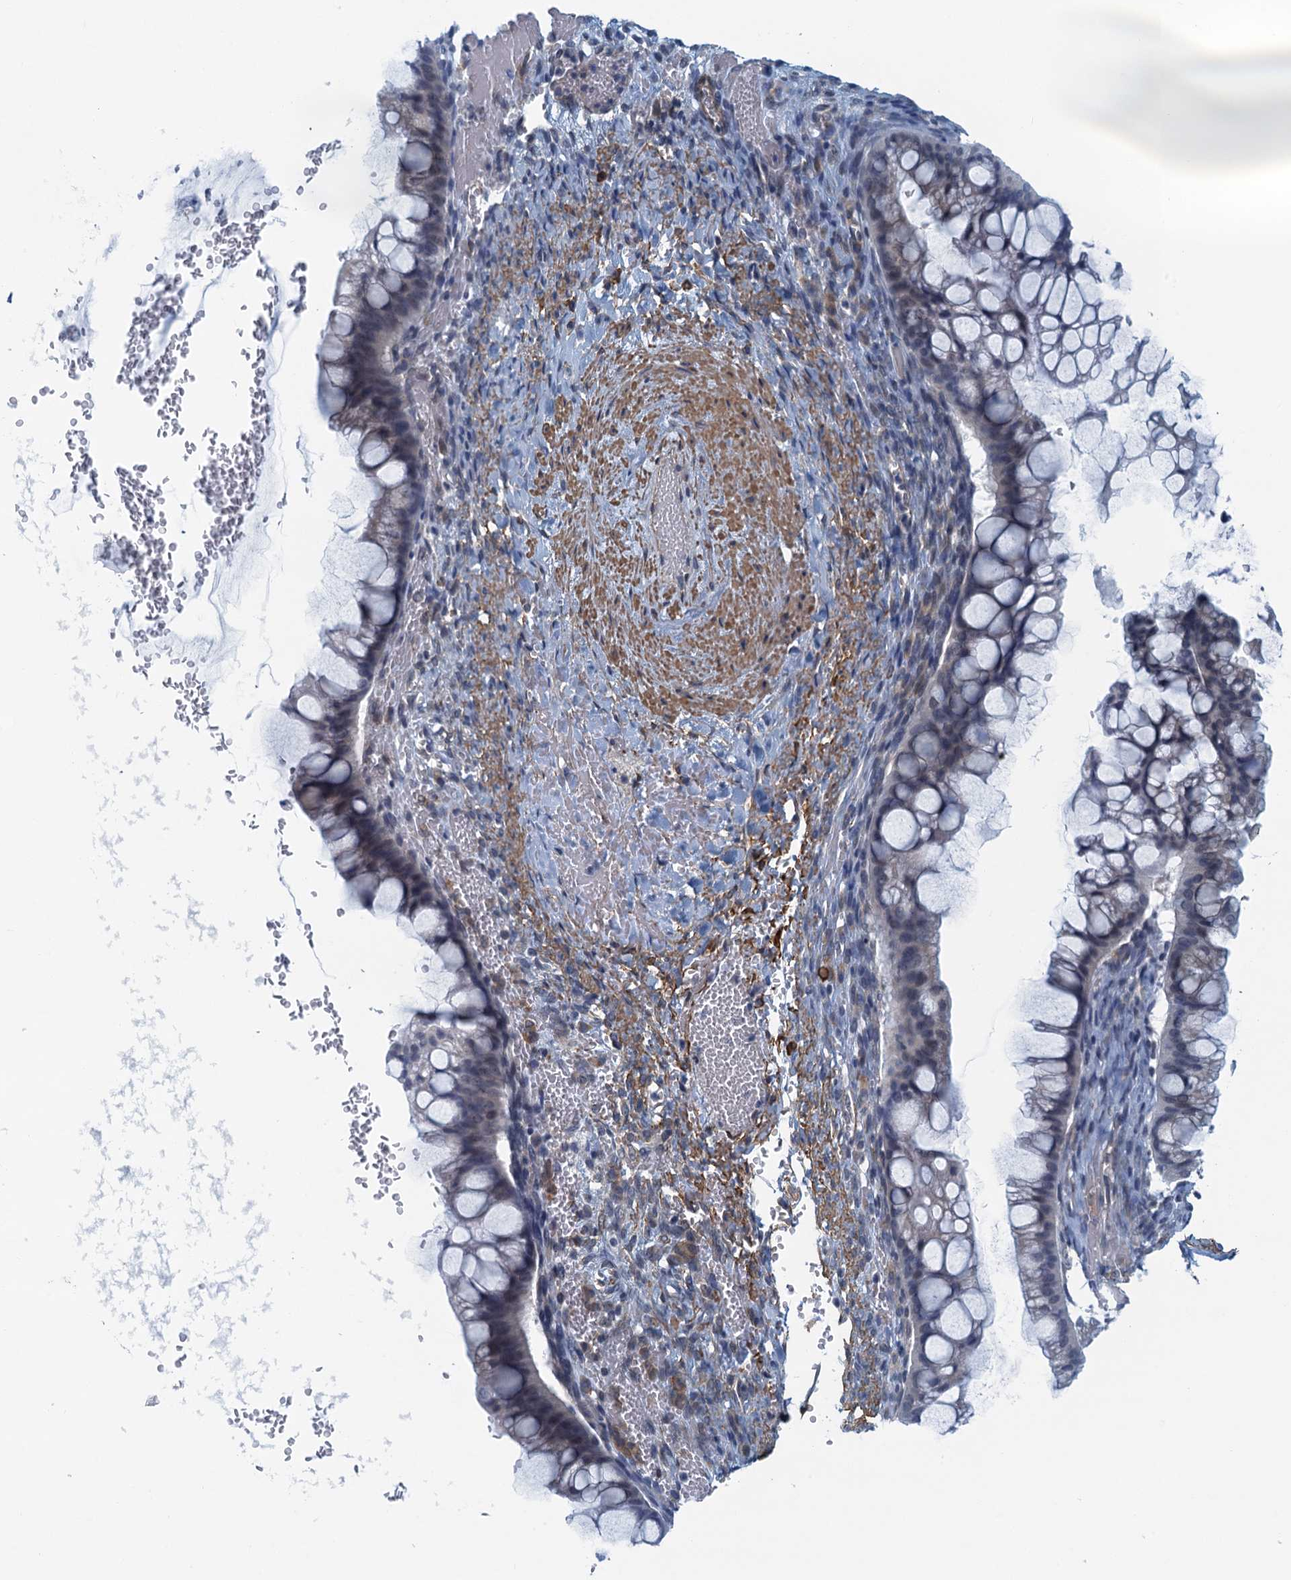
{"staining": {"intensity": "negative", "quantity": "none", "location": "none"}, "tissue": "ovarian cancer", "cell_type": "Tumor cells", "image_type": "cancer", "snomed": [{"axis": "morphology", "description": "Cystadenocarcinoma, mucinous, NOS"}, {"axis": "topography", "description": "Ovary"}], "caption": "A photomicrograph of human ovarian cancer is negative for staining in tumor cells.", "gene": "ALG2", "patient": {"sex": "female", "age": 73}}